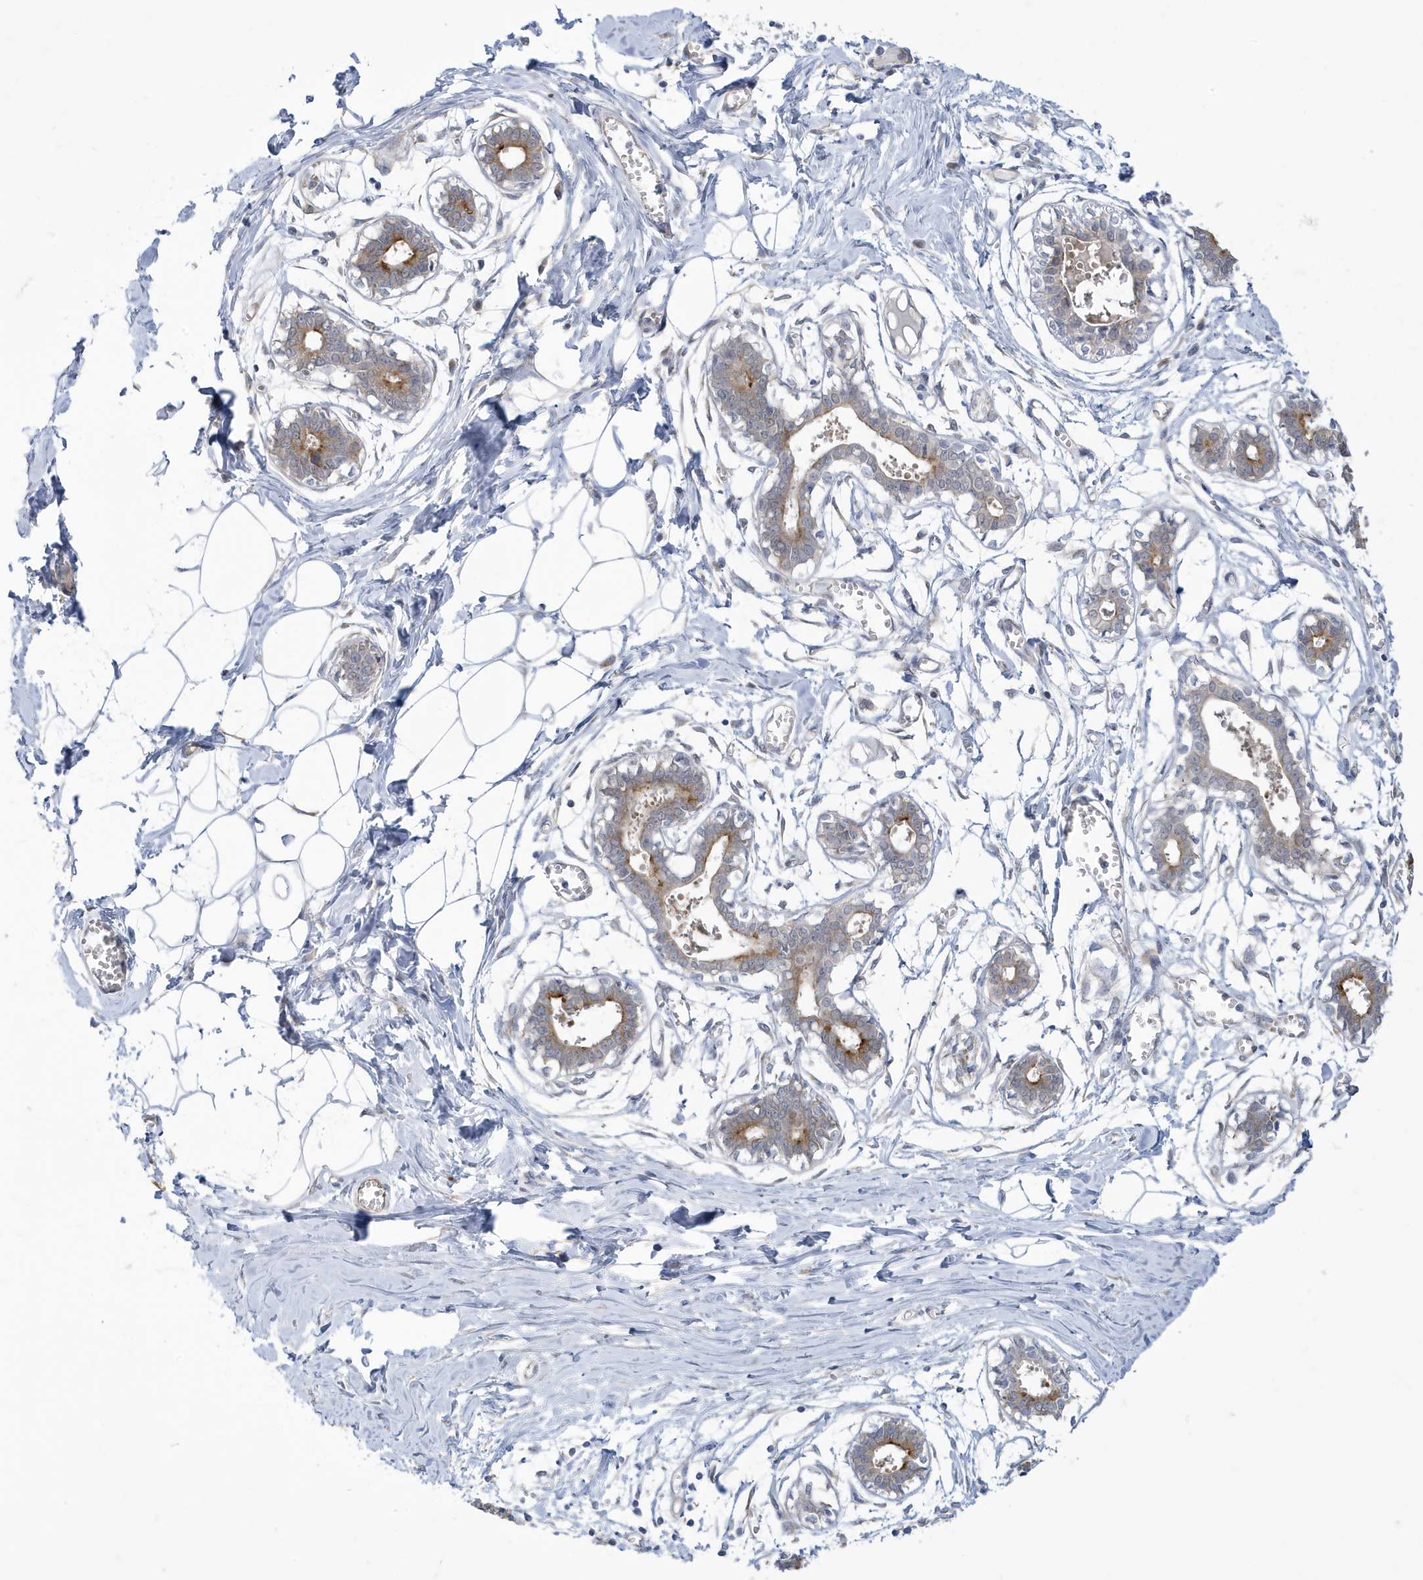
{"staining": {"intensity": "negative", "quantity": "none", "location": "none"}, "tissue": "breast", "cell_type": "Adipocytes", "image_type": "normal", "snomed": [{"axis": "morphology", "description": "Normal tissue, NOS"}, {"axis": "topography", "description": "Breast"}], "caption": "DAB (3,3'-diaminobenzidine) immunohistochemical staining of normal breast shows no significant positivity in adipocytes. (DAB IHC with hematoxylin counter stain).", "gene": "ZNF654", "patient": {"sex": "female", "age": 27}}